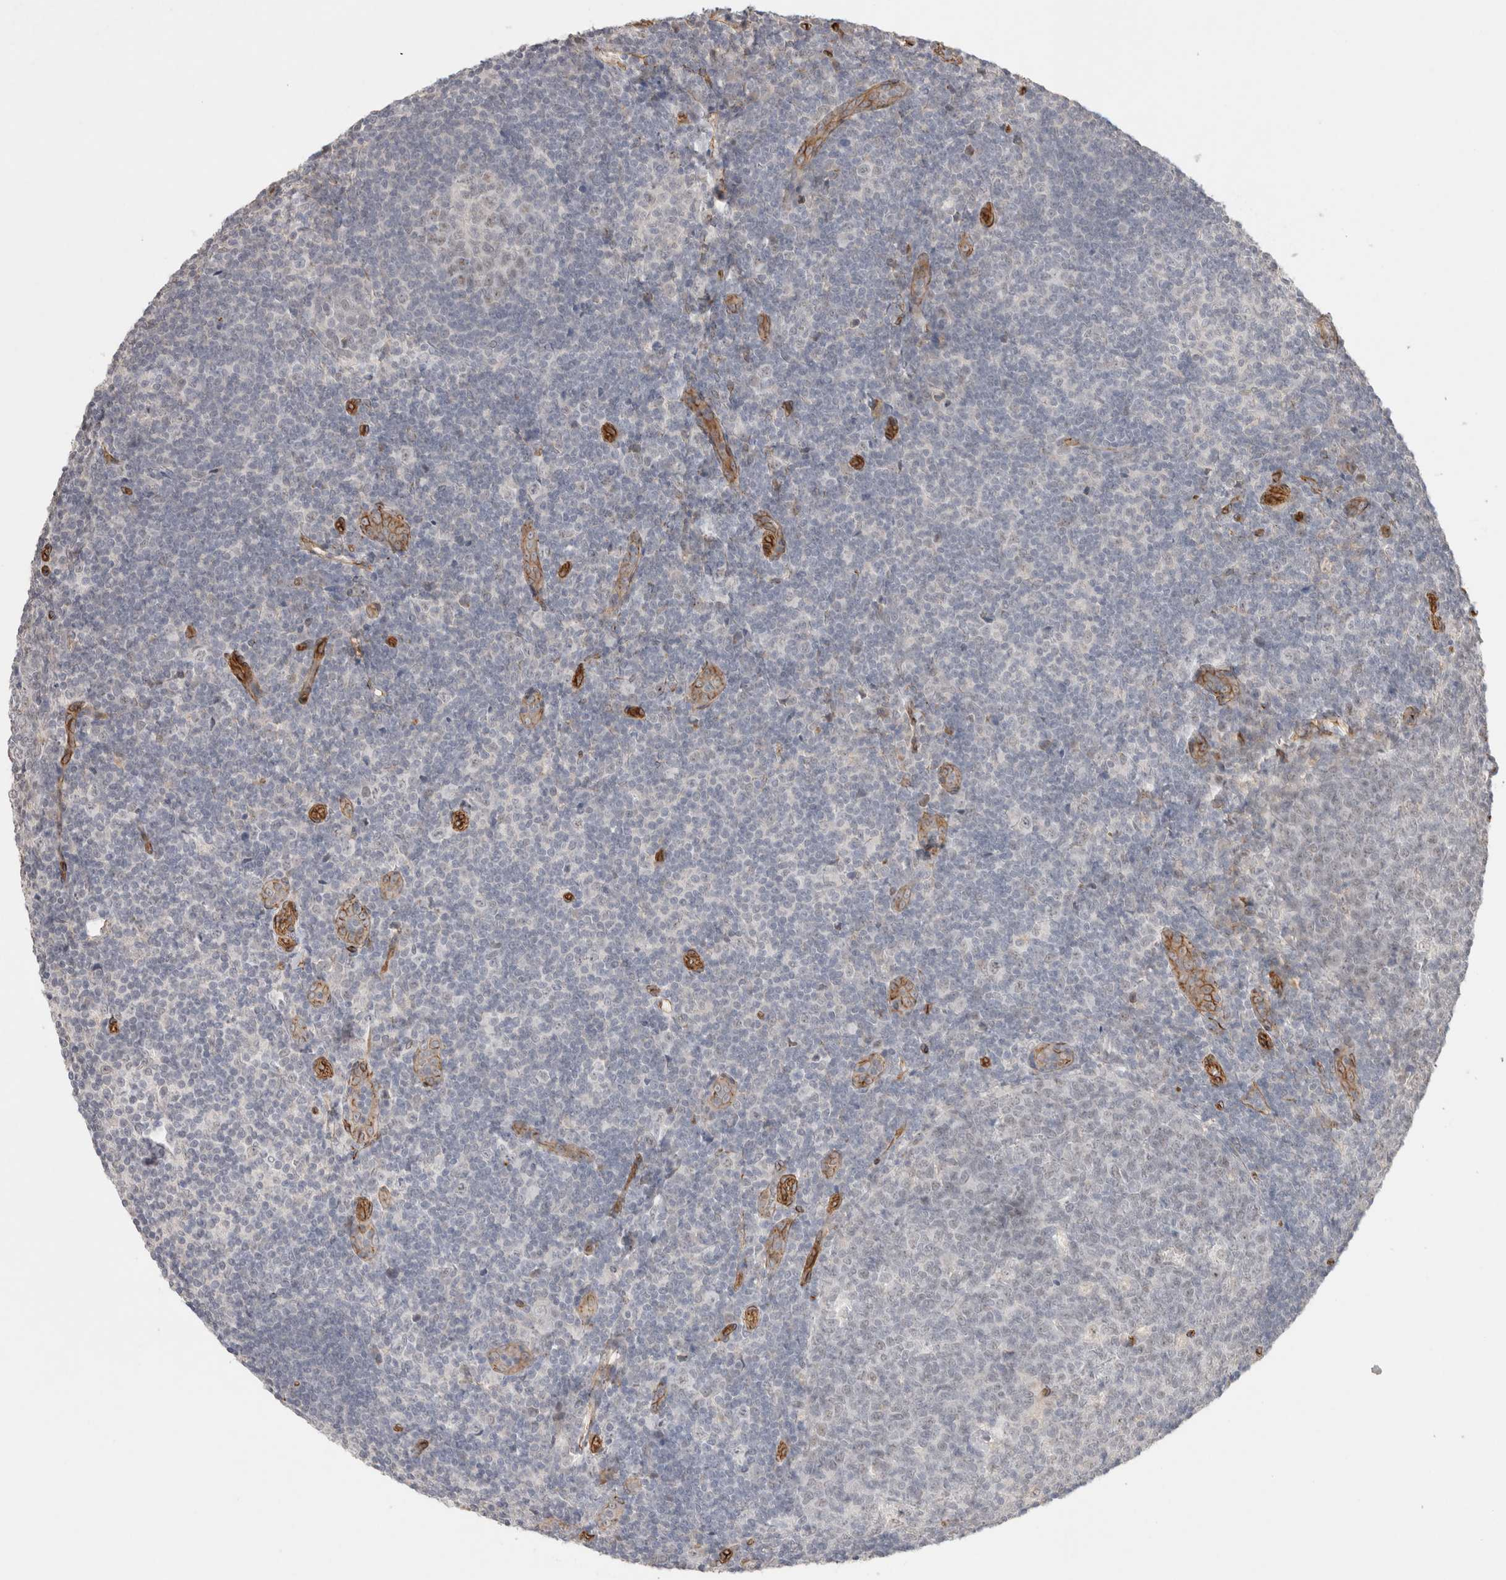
{"staining": {"intensity": "negative", "quantity": "none", "location": "none"}, "tissue": "tonsil", "cell_type": "Germinal center cells", "image_type": "normal", "snomed": [{"axis": "morphology", "description": "Normal tissue, NOS"}, {"axis": "topography", "description": "Tonsil"}], "caption": "An immunohistochemistry (IHC) micrograph of unremarkable tonsil is shown. There is no staining in germinal center cells of tonsil.", "gene": "CAAP1", "patient": {"sex": "male", "age": 37}}